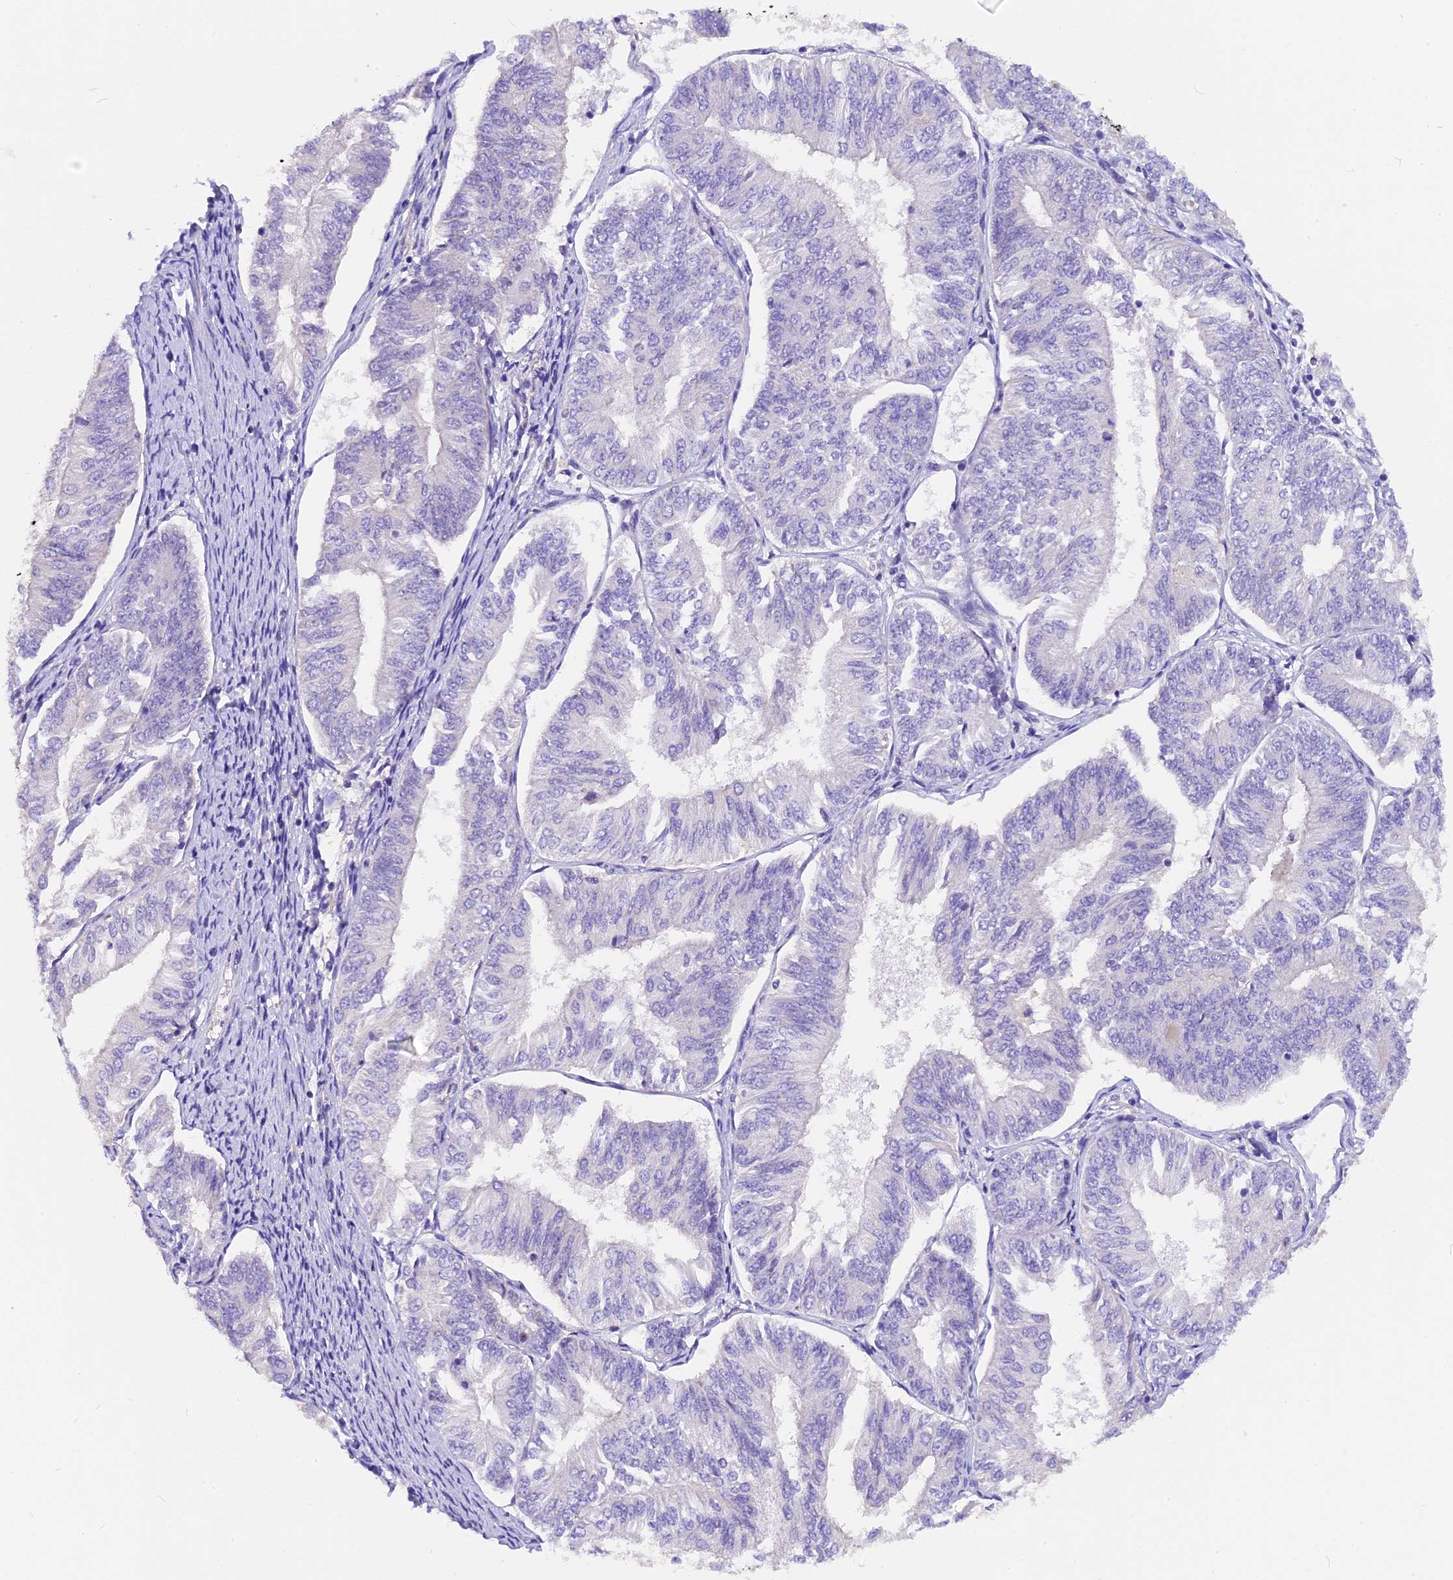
{"staining": {"intensity": "negative", "quantity": "none", "location": "none"}, "tissue": "endometrial cancer", "cell_type": "Tumor cells", "image_type": "cancer", "snomed": [{"axis": "morphology", "description": "Adenocarcinoma, NOS"}, {"axis": "topography", "description": "Endometrium"}], "caption": "Tumor cells show no significant protein expression in adenocarcinoma (endometrial). (Immunohistochemistry (ihc), brightfield microscopy, high magnification).", "gene": "AP3B2", "patient": {"sex": "female", "age": 58}}